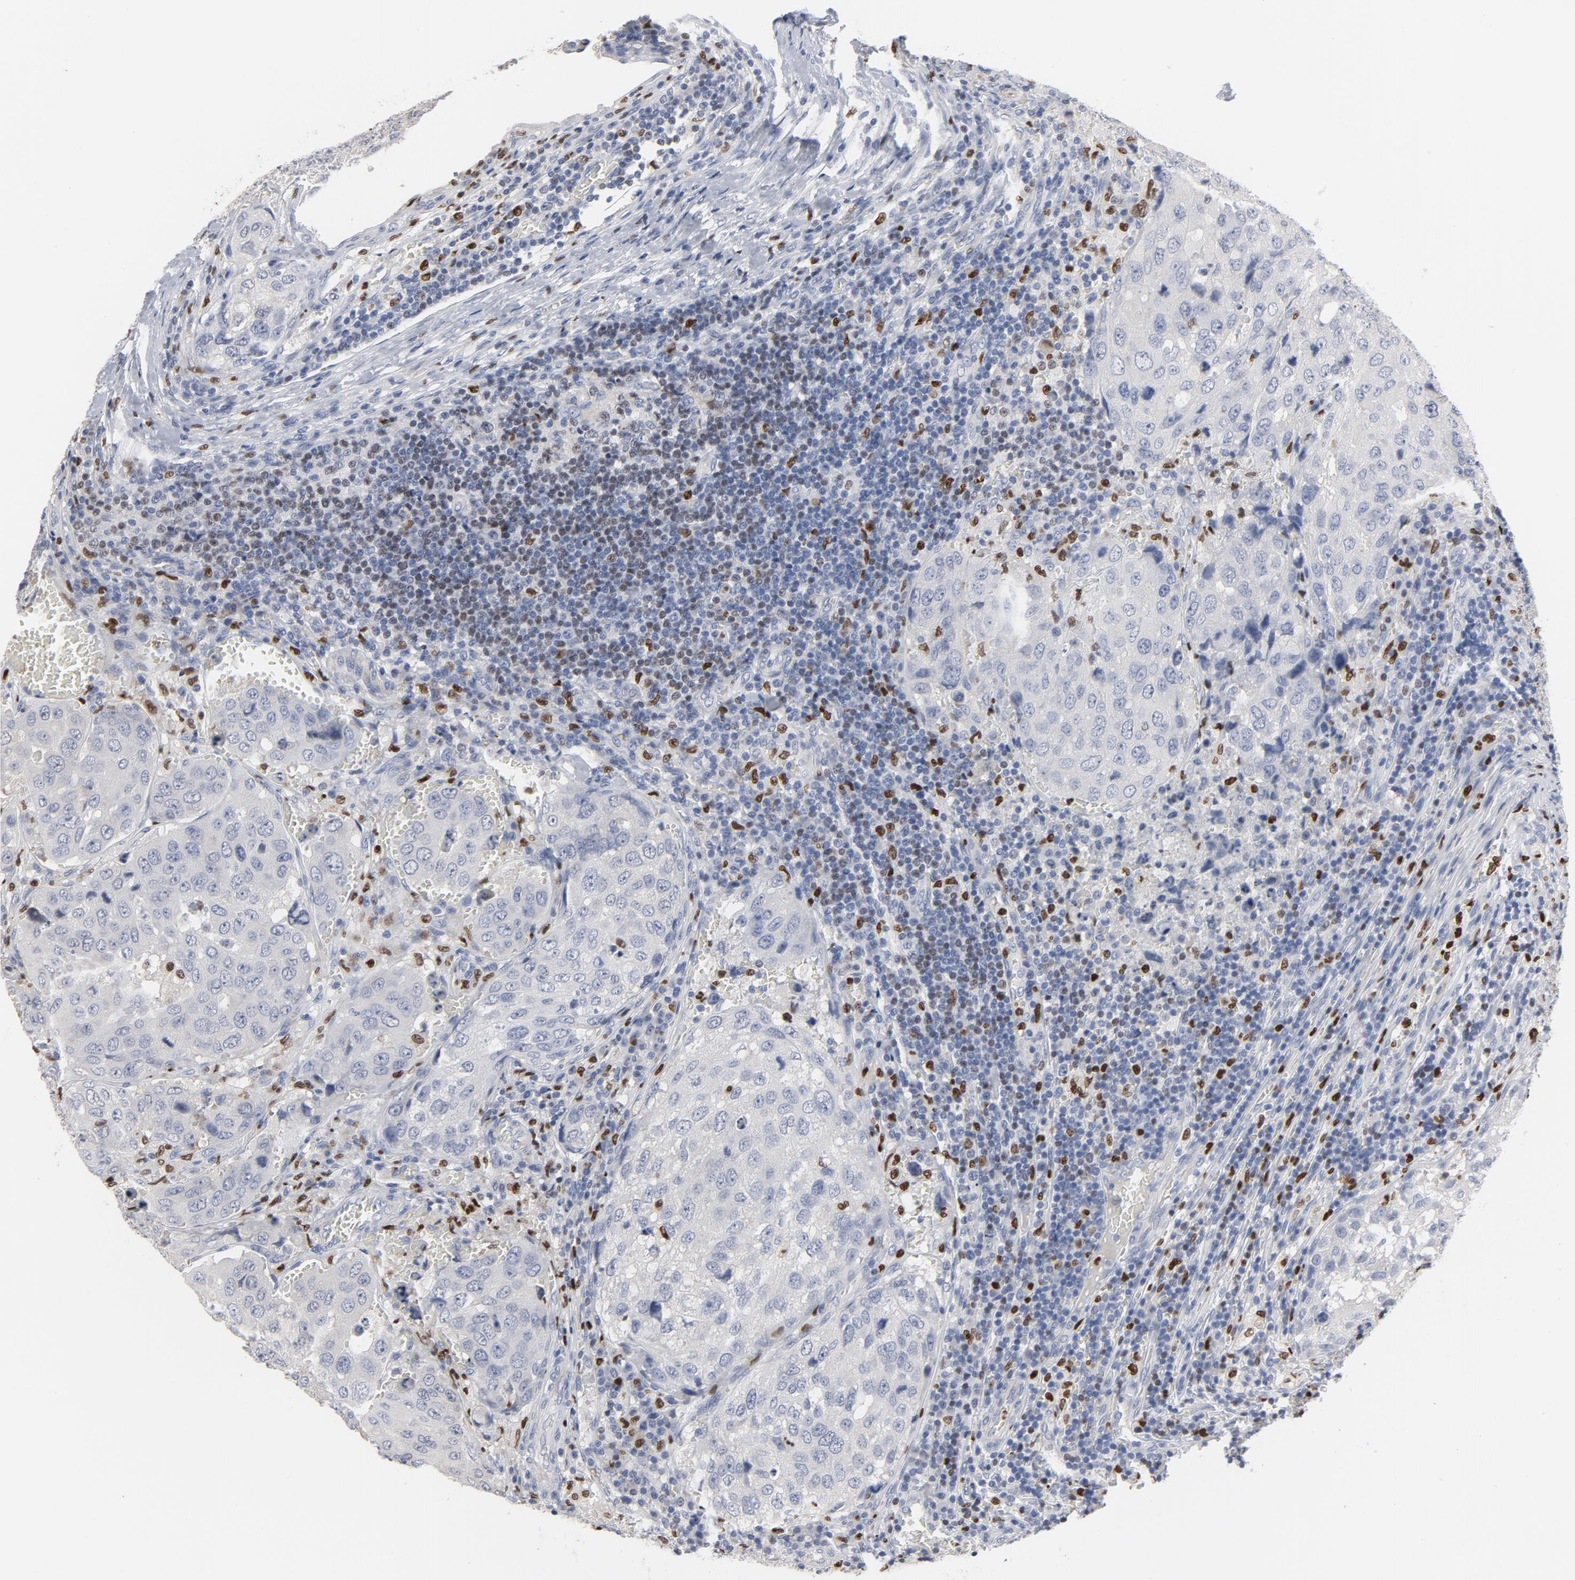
{"staining": {"intensity": "negative", "quantity": "none", "location": "none"}, "tissue": "urothelial cancer", "cell_type": "Tumor cells", "image_type": "cancer", "snomed": [{"axis": "morphology", "description": "Urothelial carcinoma, High grade"}, {"axis": "topography", "description": "Lymph node"}, {"axis": "topography", "description": "Urinary bladder"}], "caption": "DAB (3,3'-diaminobenzidine) immunohistochemical staining of high-grade urothelial carcinoma displays no significant staining in tumor cells. (Brightfield microscopy of DAB immunohistochemistry (IHC) at high magnification).", "gene": "SPI1", "patient": {"sex": "male", "age": 51}}